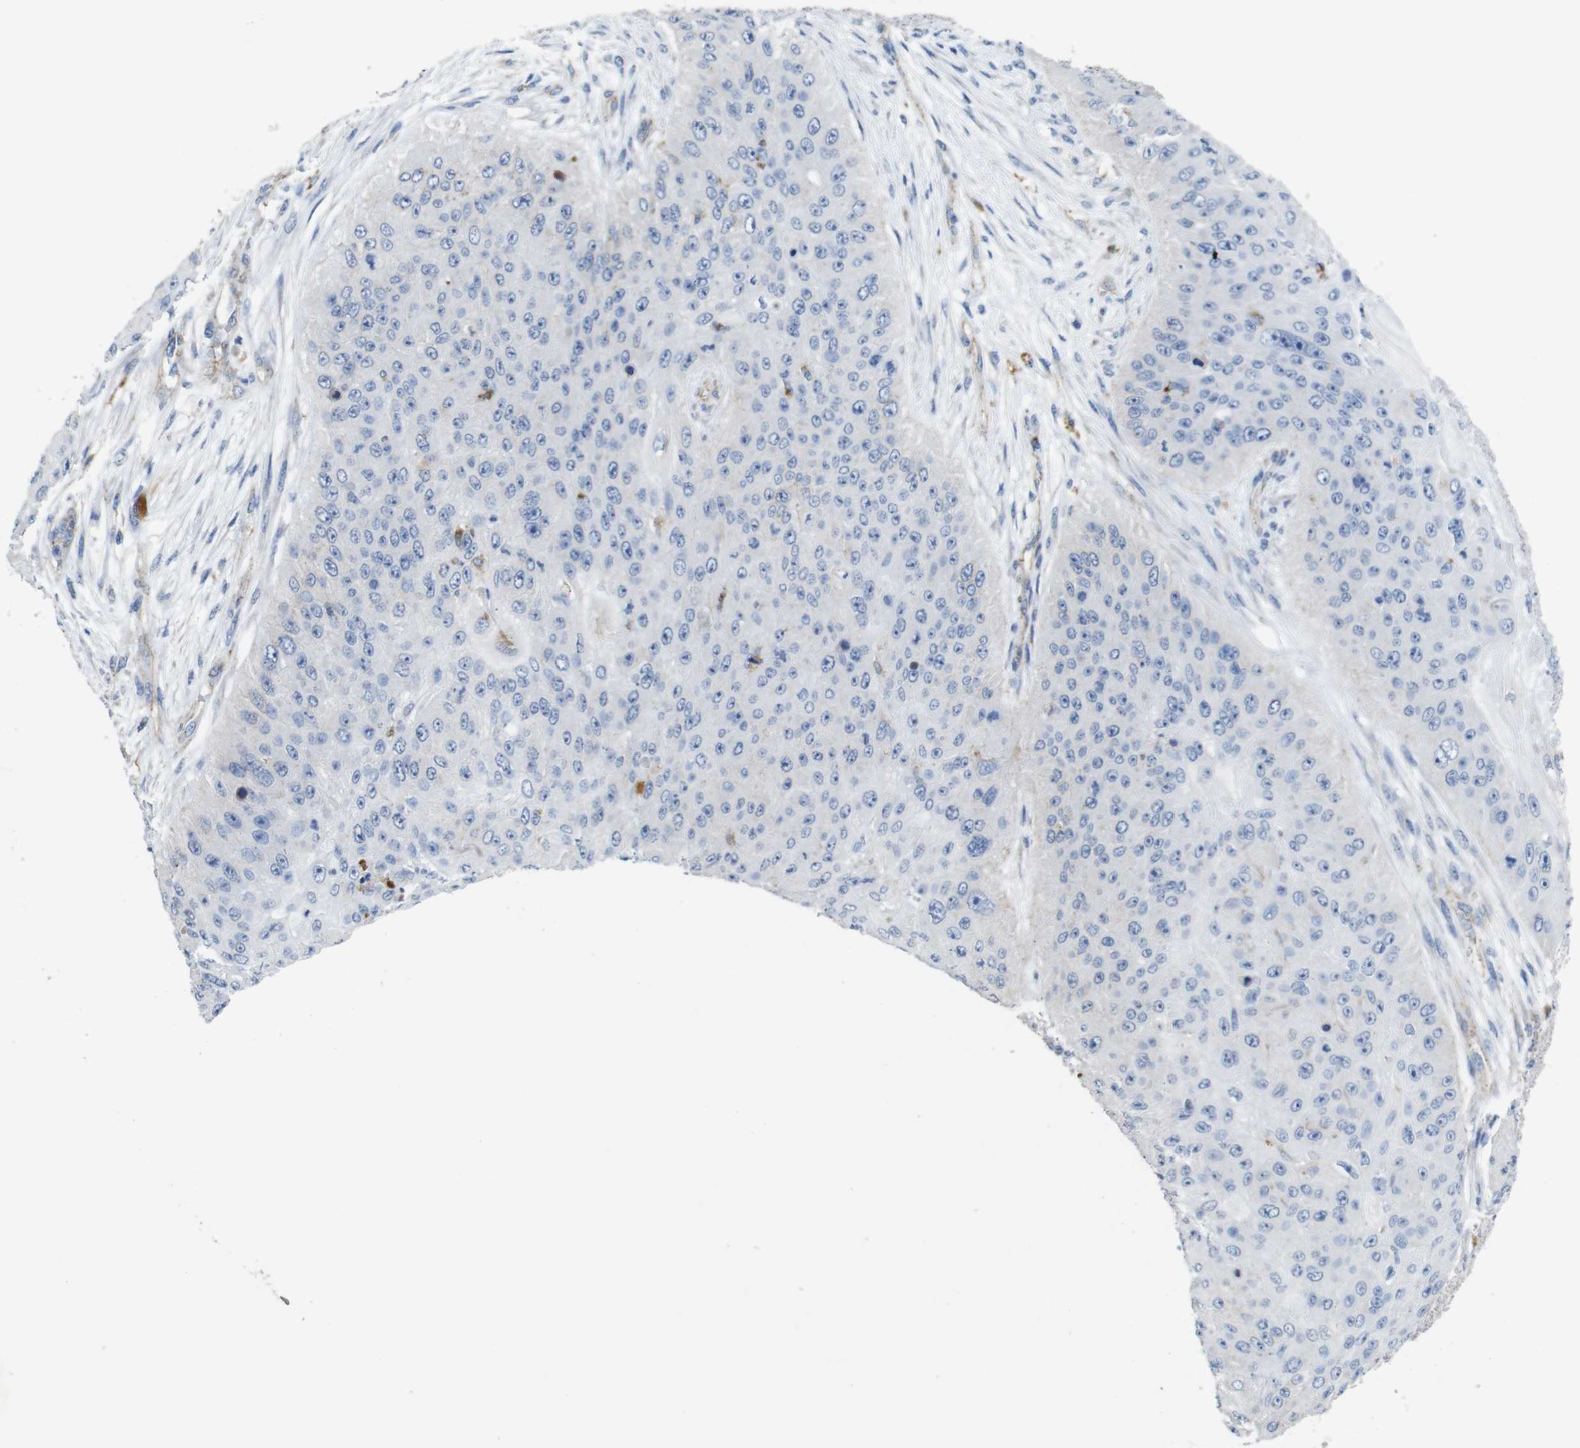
{"staining": {"intensity": "negative", "quantity": "none", "location": "none"}, "tissue": "skin cancer", "cell_type": "Tumor cells", "image_type": "cancer", "snomed": [{"axis": "morphology", "description": "Squamous cell carcinoma, NOS"}, {"axis": "topography", "description": "Skin"}], "caption": "Human squamous cell carcinoma (skin) stained for a protein using immunohistochemistry demonstrates no staining in tumor cells.", "gene": "NHLRC3", "patient": {"sex": "female", "age": 80}}